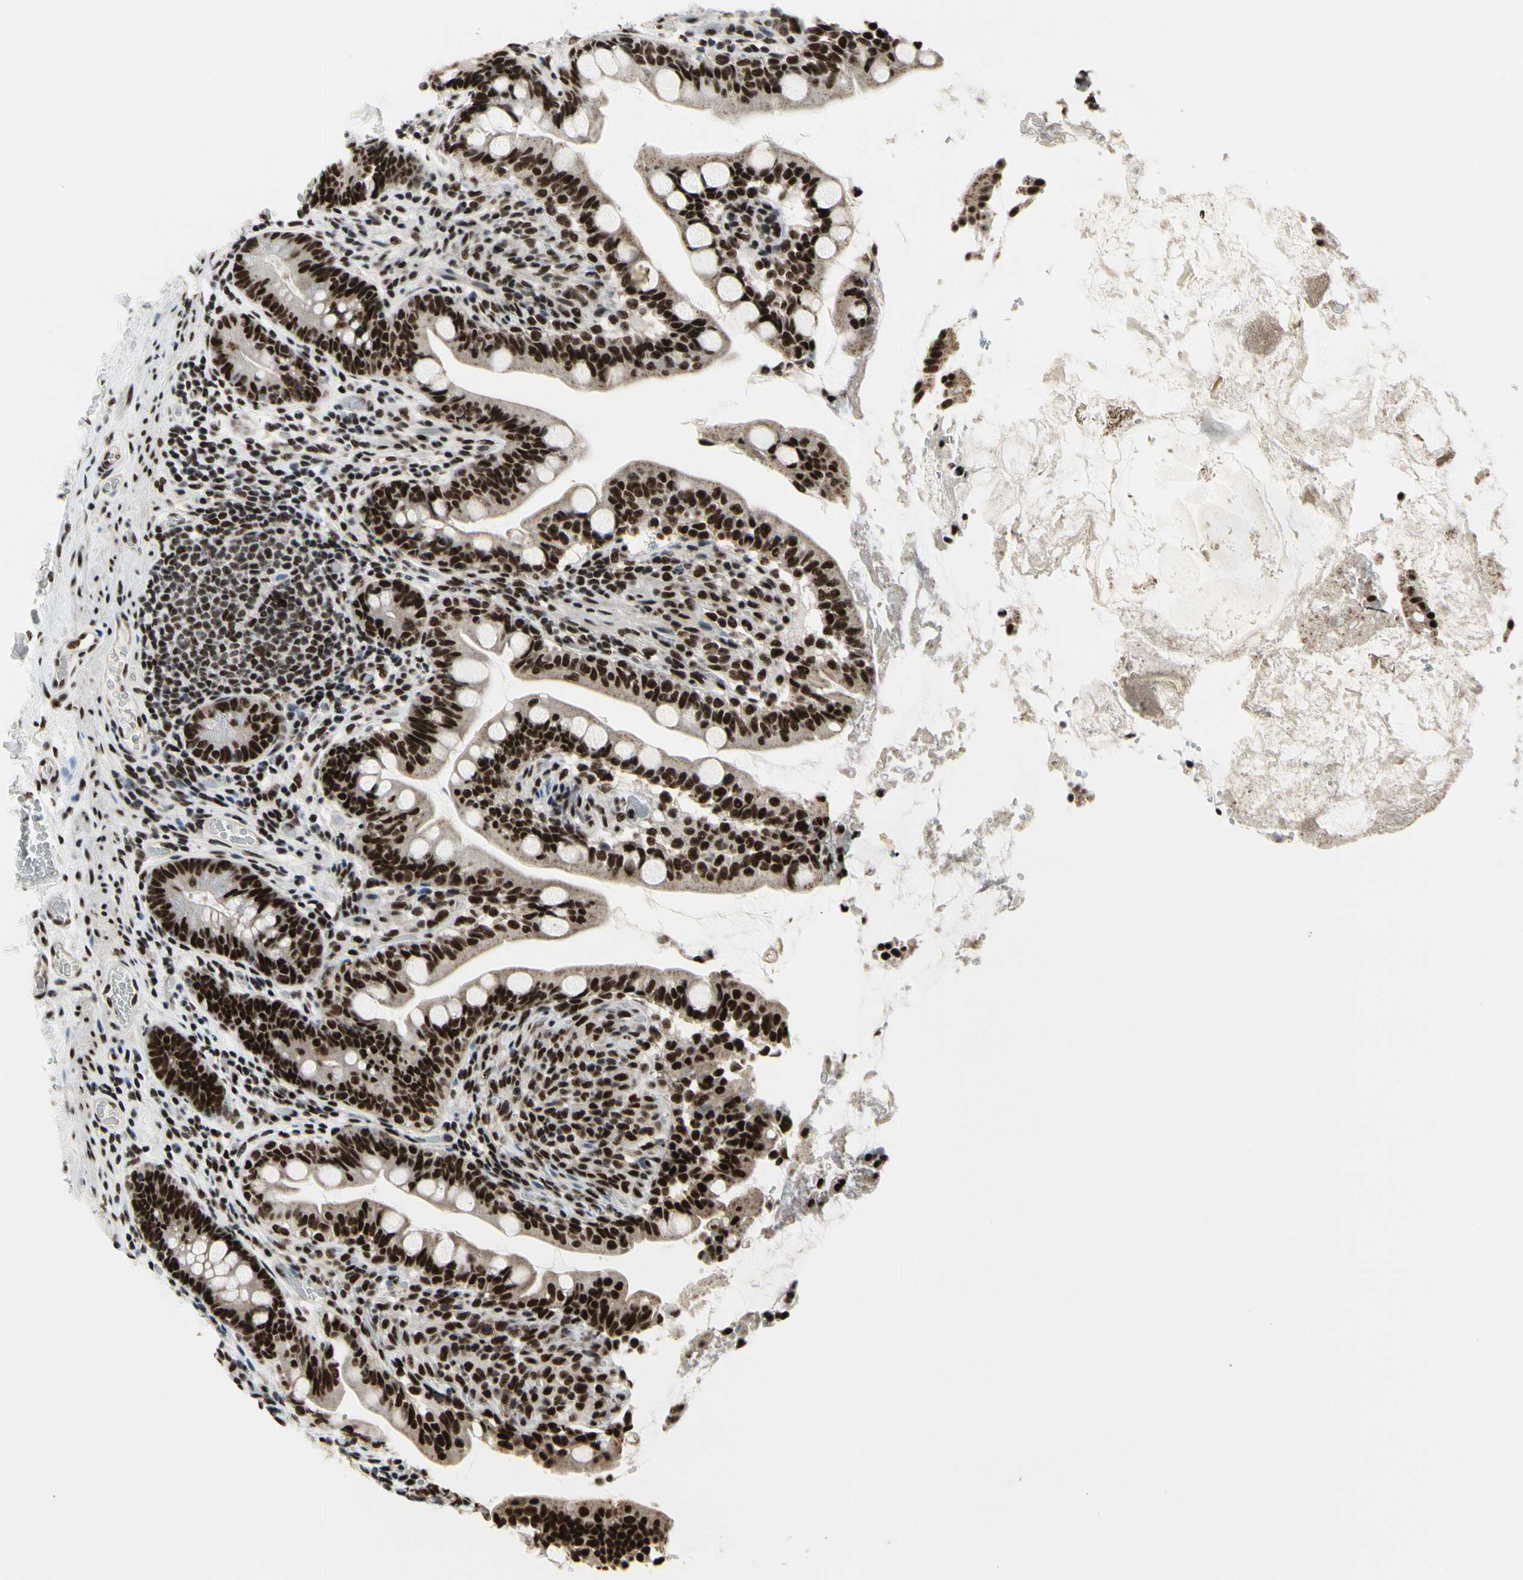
{"staining": {"intensity": "strong", "quantity": ">75%", "location": "nuclear"}, "tissue": "small intestine", "cell_type": "Glandular cells", "image_type": "normal", "snomed": [{"axis": "morphology", "description": "Normal tissue, NOS"}, {"axis": "topography", "description": "Small intestine"}], "caption": "An image showing strong nuclear expression in about >75% of glandular cells in benign small intestine, as visualized by brown immunohistochemical staining.", "gene": "SRSF11", "patient": {"sex": "female", "age": 56}}